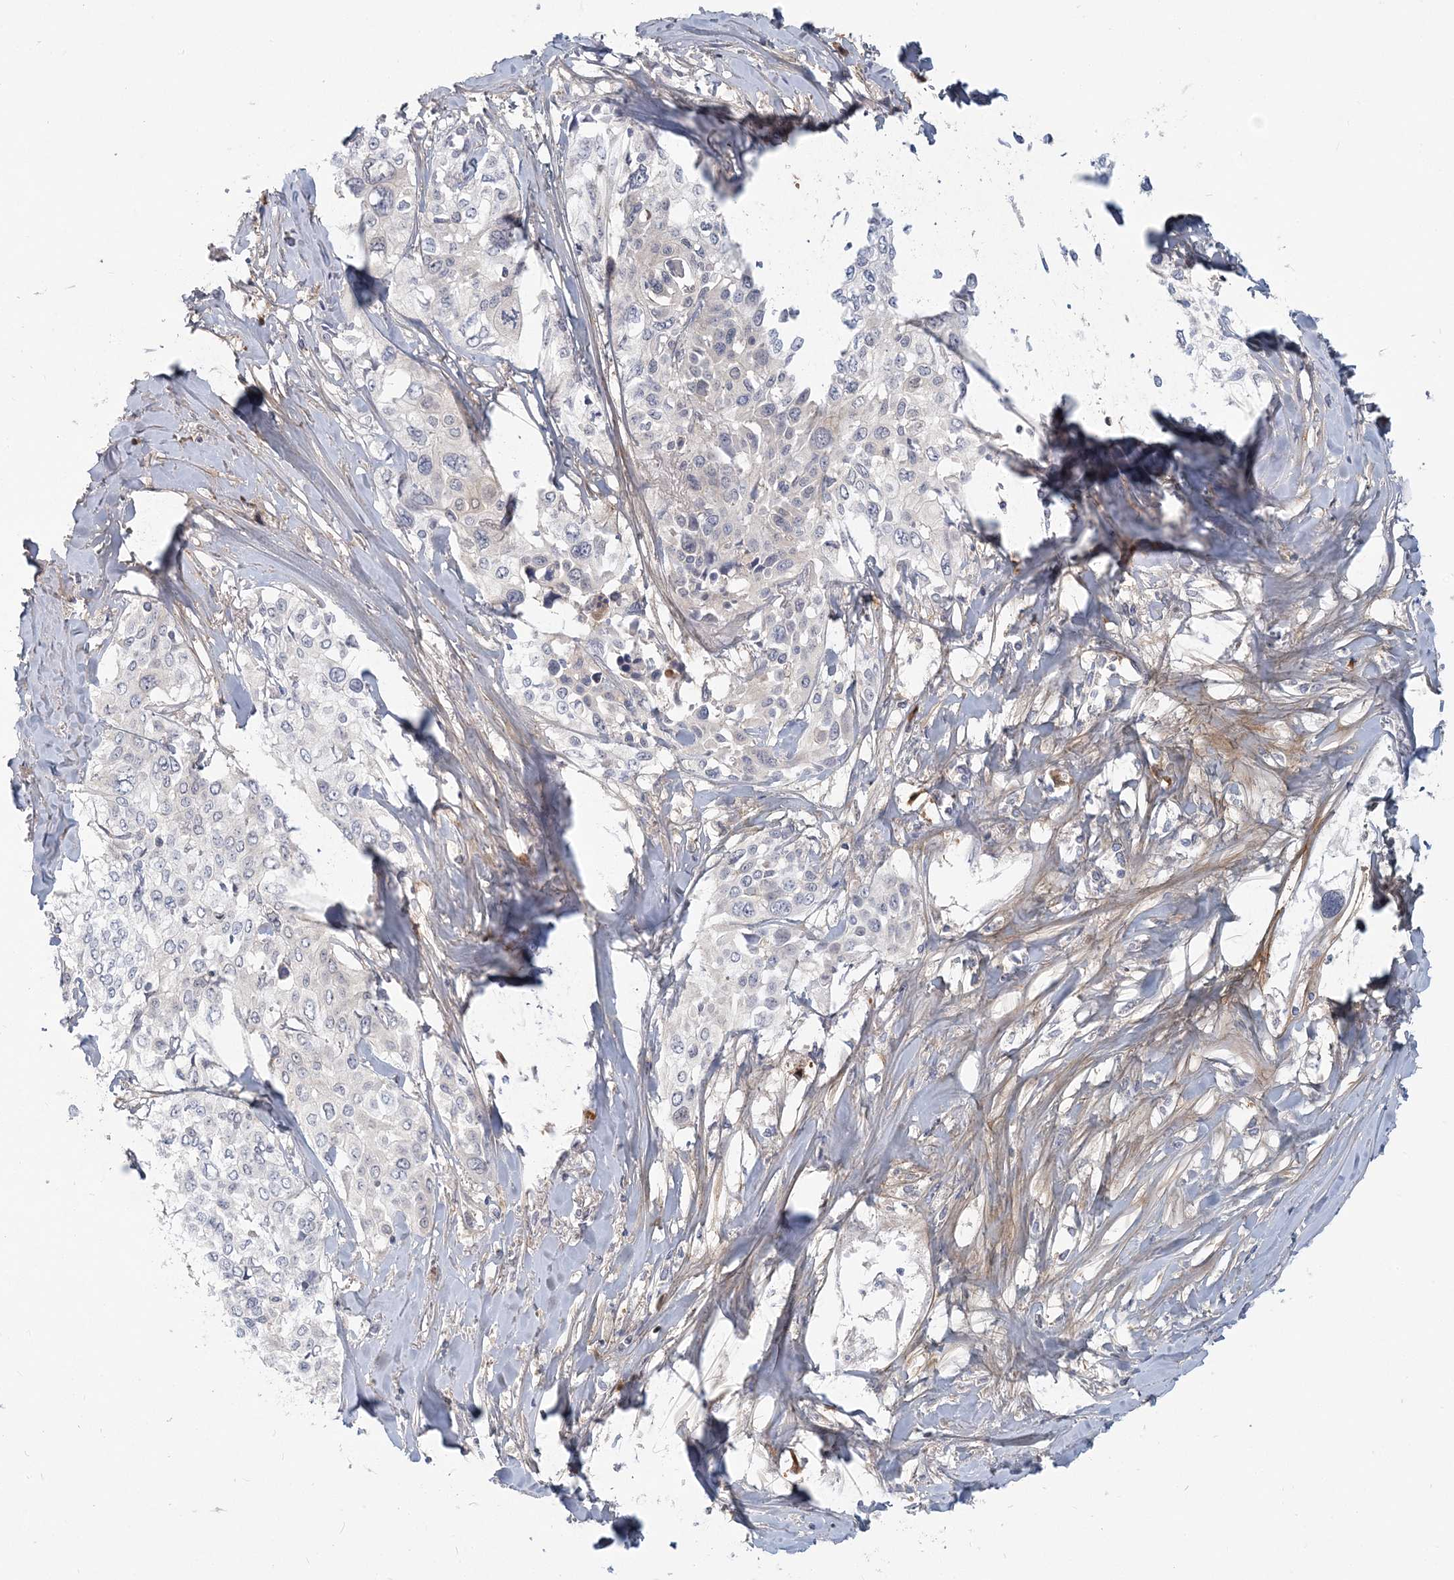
{"staining": {"intensity": "negative", "quantity": "none", "location": "none"}, "tissue": "cervical cancer", "cell_type": "Tumor cells", "image_type": "cancer", "snomed": [{"axis": "morphology", "description": "Squamous cell carcinoma, NOS"}, {"axis": "topography", "description": "Cervix"}], "caption": "A high-resolution micrograph shows IHC staining of cervical cancer, which exhibits no significant positivity in tumor cells.", "gene": "GMPPA", "patient": {"sex": "female", "age": 31}}